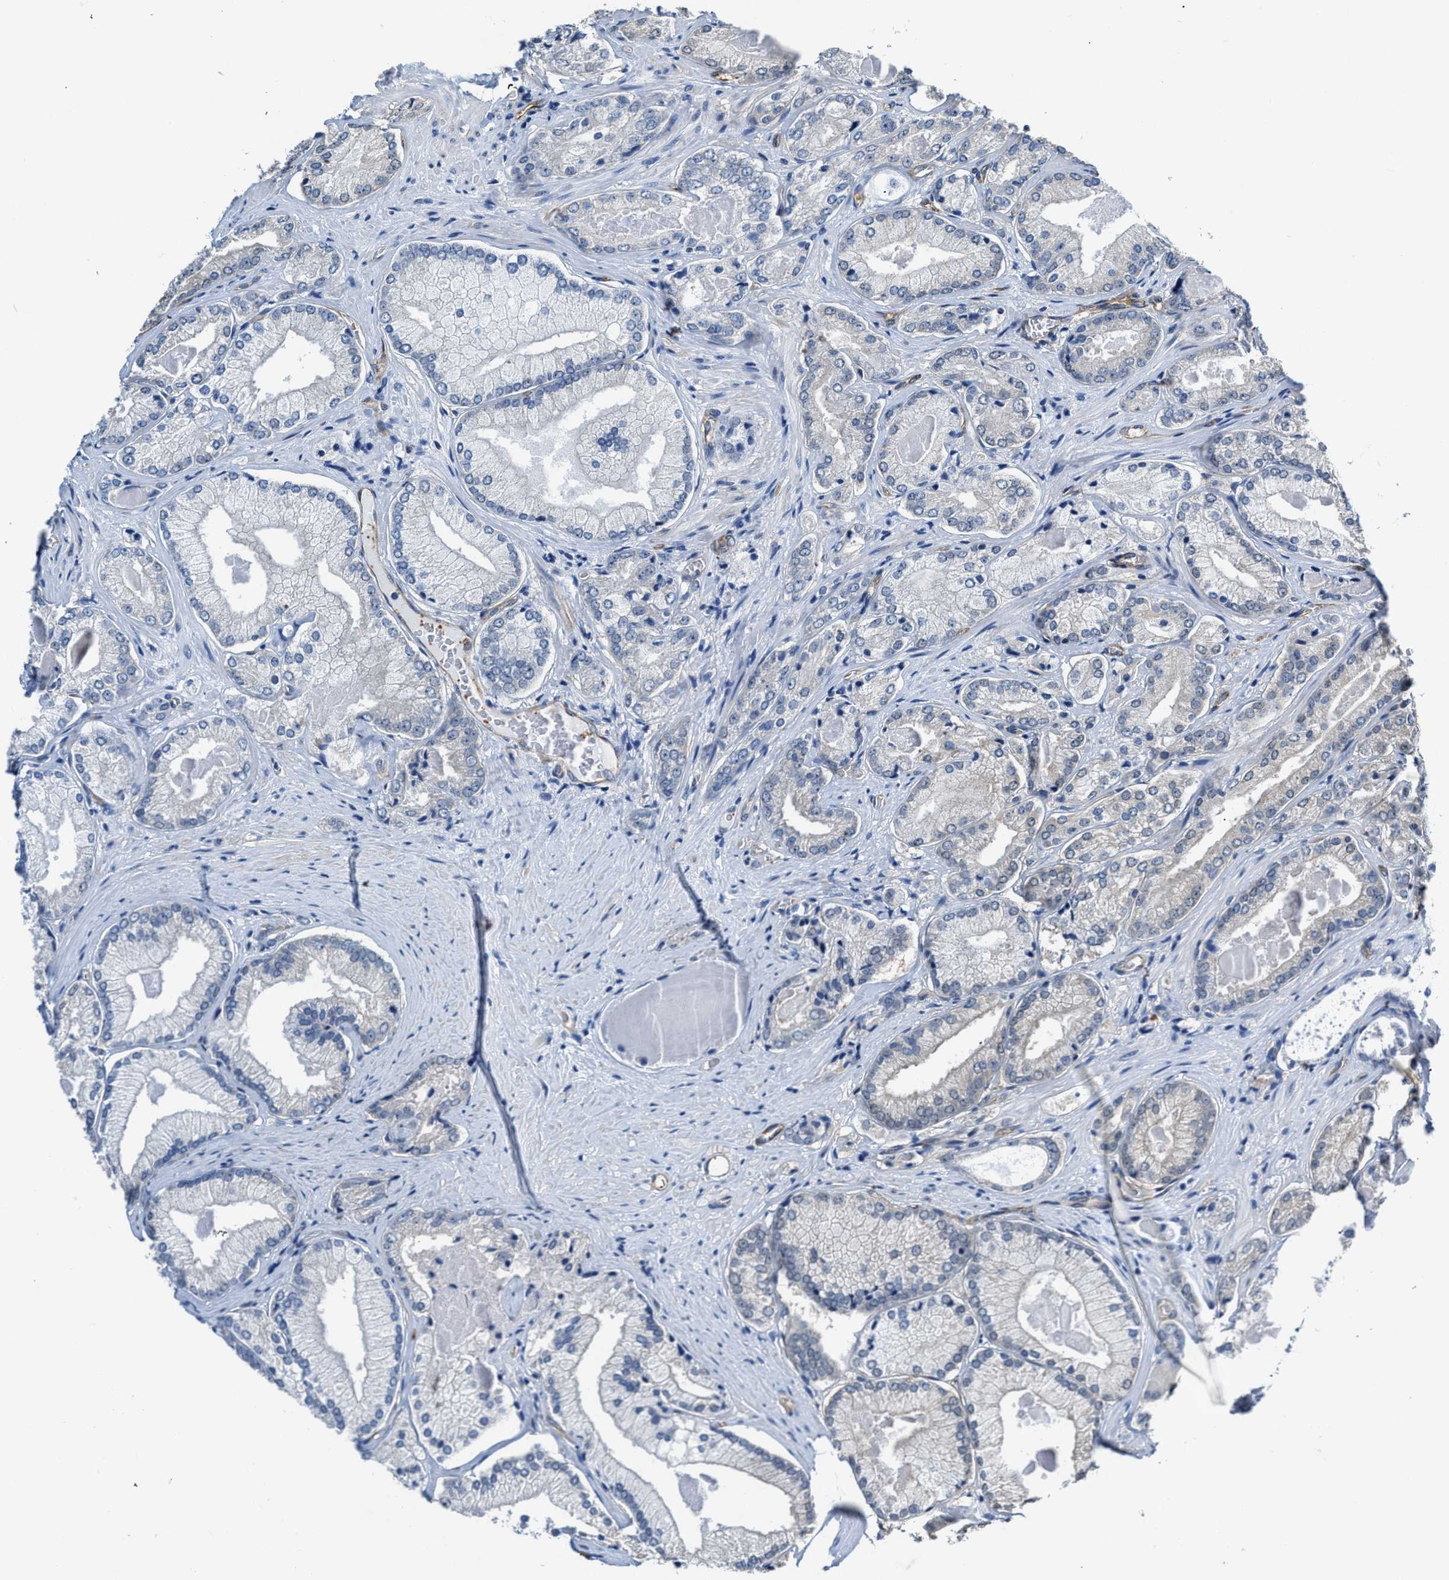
{"staining": {"intensity": "negative", "quantity": "none", "location": "none"}, "tissue": "prostate cancer", "cell_type": "Tumor cells", "image_type": "cancer", "snomed": [{"axis": "morphology", "description": "Adenocarcinoma, Low grade"}, {"axis": "topography", "description": "Prostate"}], "caption": "Immunohistochemistry (IHC) photomicrograph of prostate cancer stained for a protein (brown), which shows no expression in tumor cells.", "gene": "C22orf42", "patient": {"sex": "male", "age": 65}}